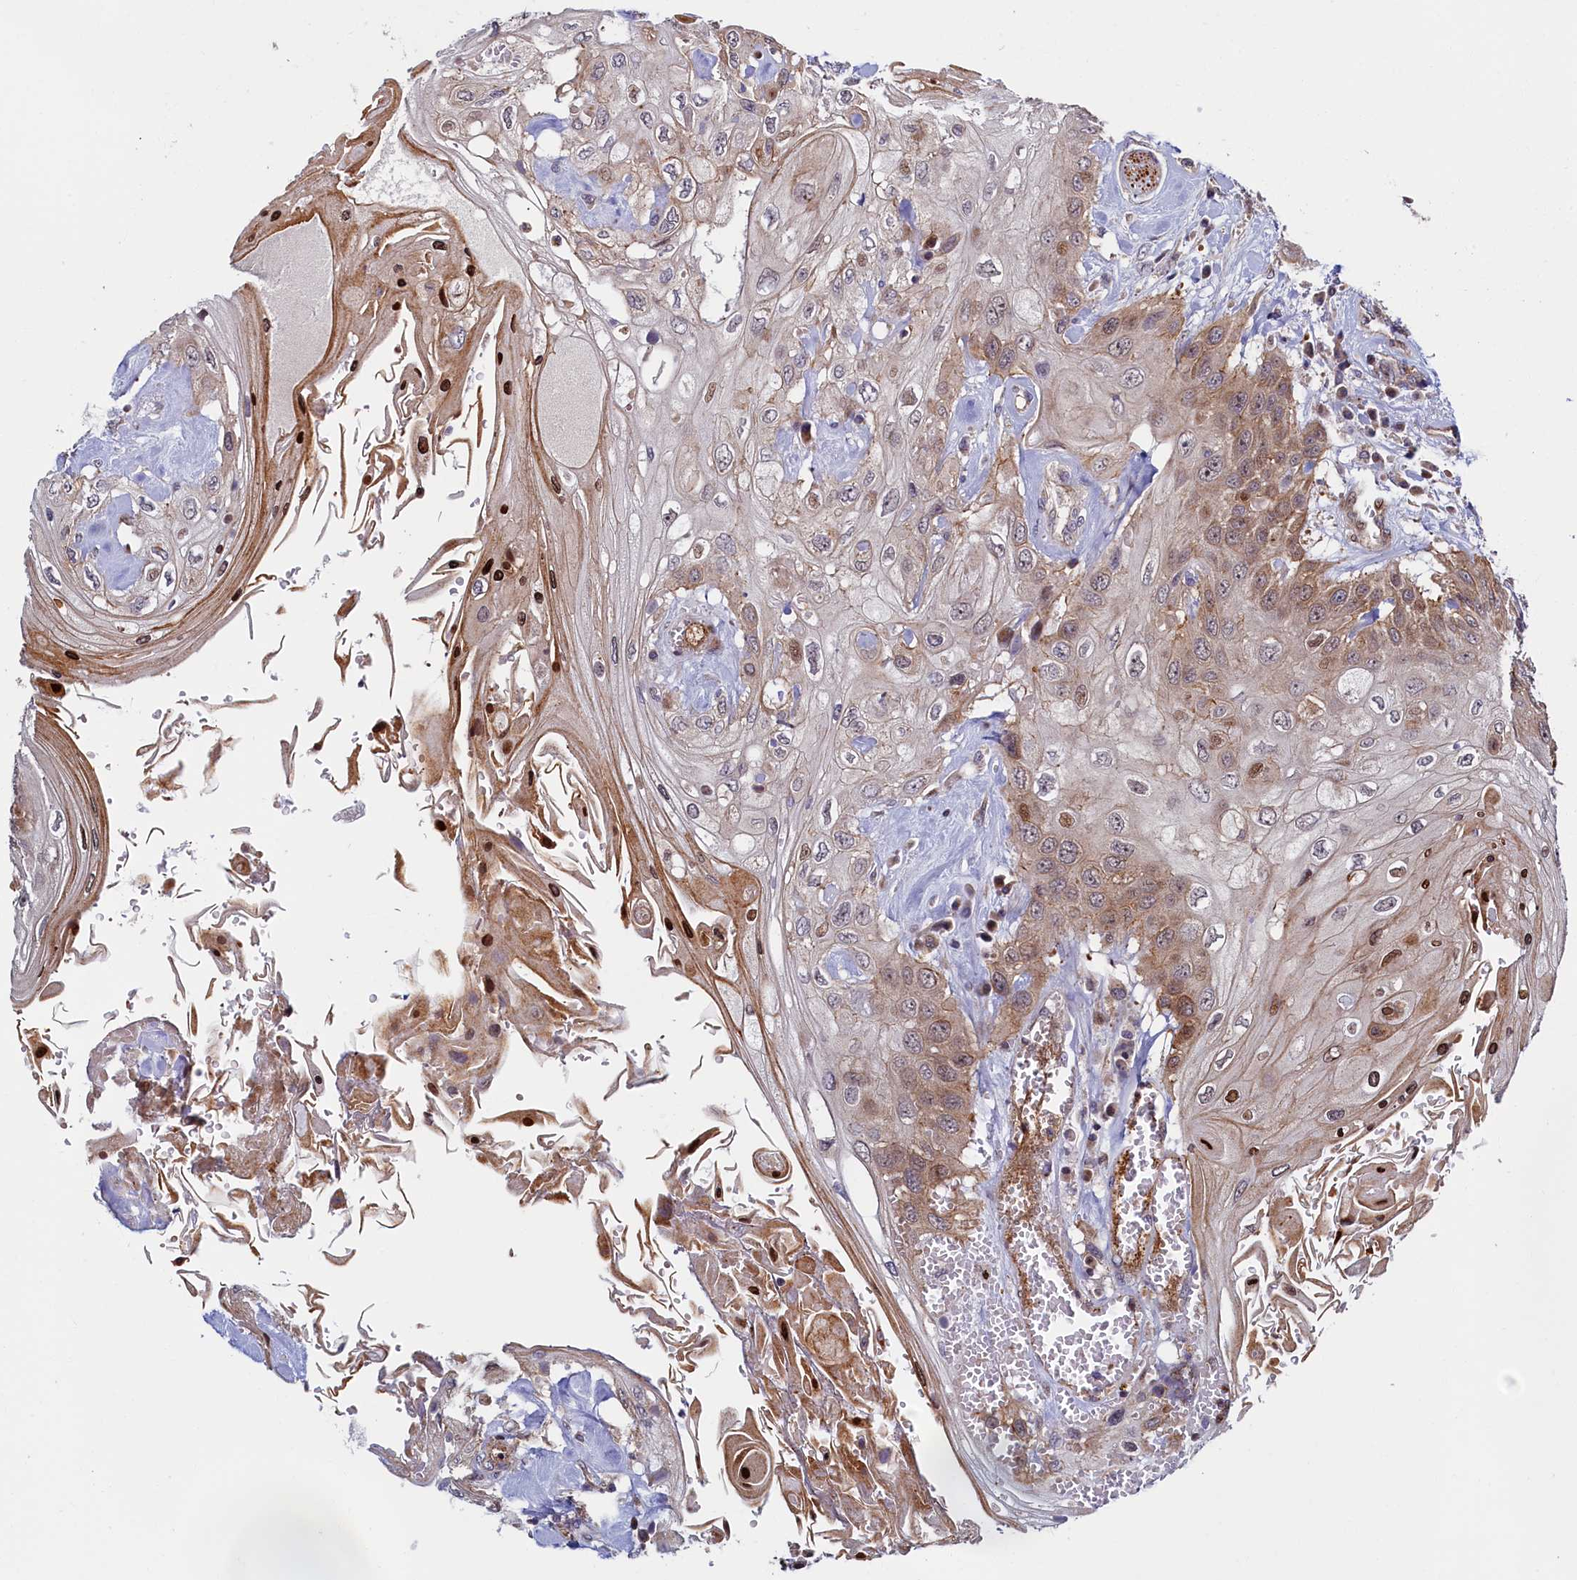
{"staining": {"intensity": "moderate", "quantity": "25%-75%", "location": "cytoplasmic/membranous,nuclear"}, "tissue": "head and neck cancer", "cell_type": "Tumor cells", "image_type": "cancer", "snomed": [{"axis": "morphology", "description": "Squamous cell carcinoma, NOS"}, {"axis": "topography", "description": "Head-Neck"}], "caption": "The immunohistochemical stain highlights moderate cytoplasmic/membranous and nuclear staining in tumor cells of head and neck cancer tissue.", "gene": "PIK3C3", "patient": {"sex": "female", "age": 43}}